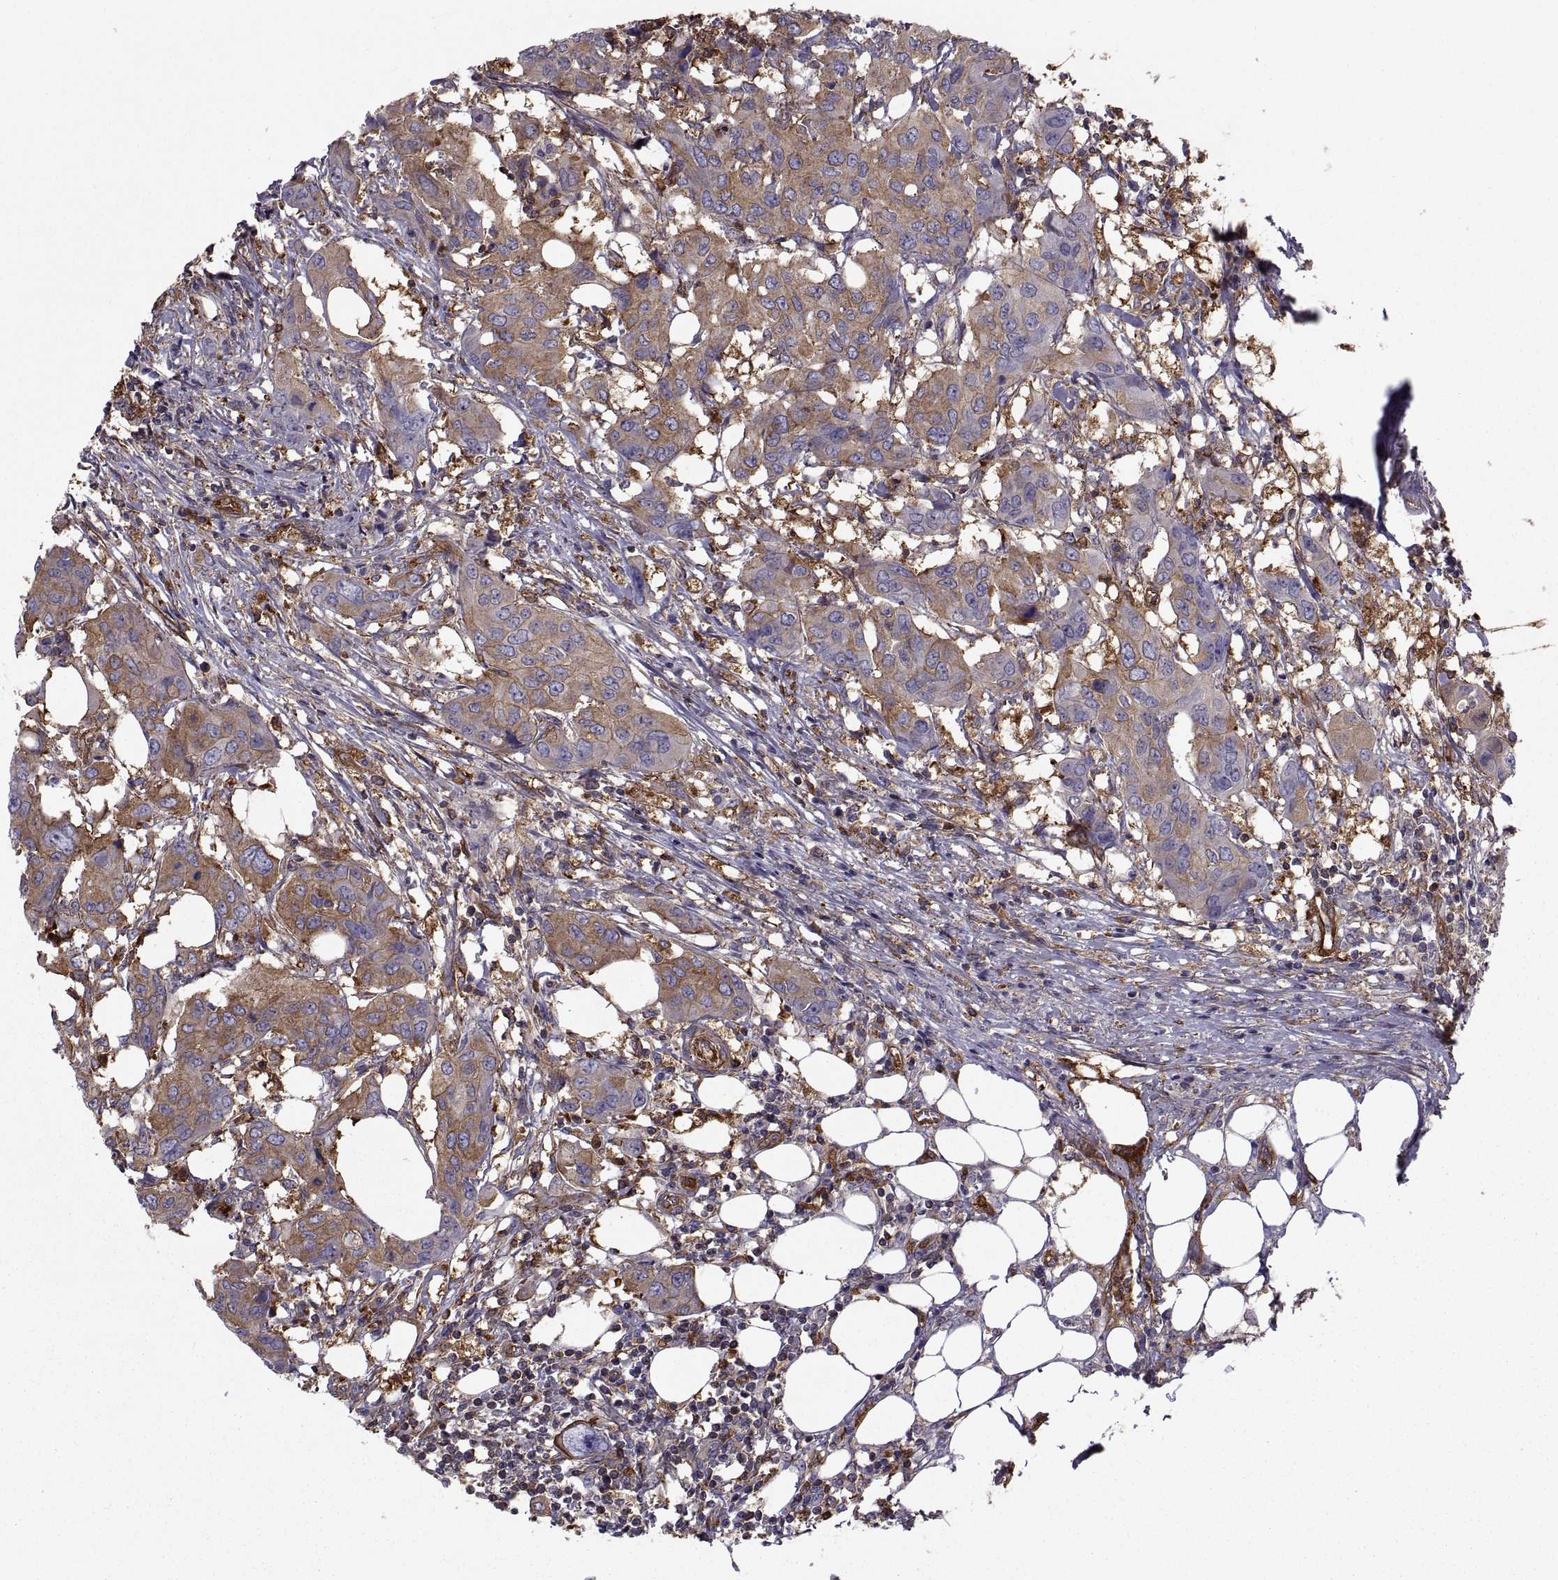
{"staining": {"intensity": "moderate", "quantity": ">75%", "location": "cytoplasmic/membranous"}, "tissue": "urothelial cancer", "cell_type": "Tumor cells", "image_type": "cancer", "snomed": [{"axis": "morphology", "description": "Urothelial carcinoma, NOS"}, {"axis": "morphology", "description": "Urothelial carcinoma, High grade"}, {"axis": "topography", "description": "Urinary bladder"}], "caption": "This image demonstrates immunohistochemistry staining of human urothelial cancer, with medium moderate cytoplasmic/membranous expression in about >75% of tumor cells.", "gene": "MYH9", "patient": {"sex": "male", "age": 63}}